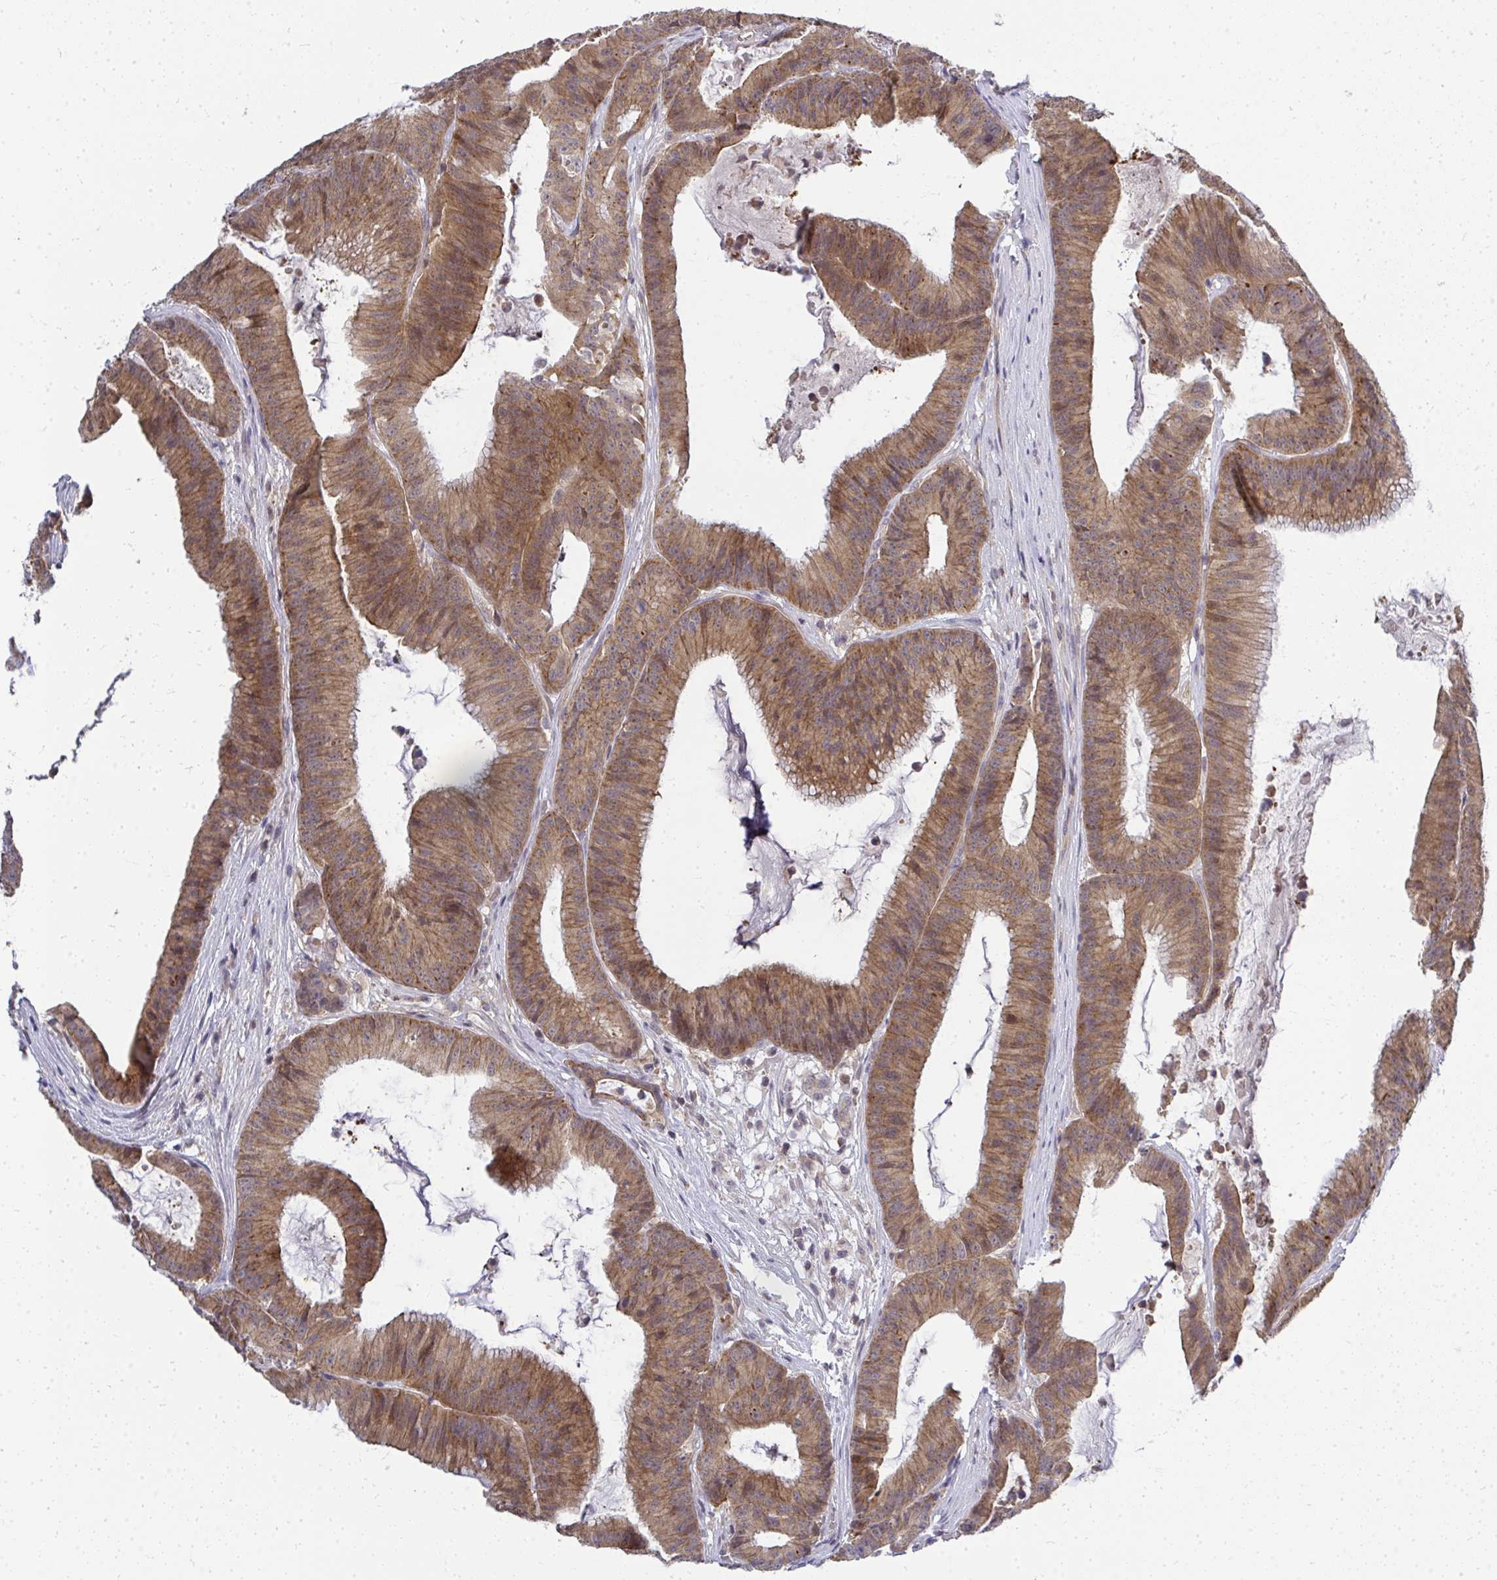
{"staining": {"intensity": "moderate", "quantity": ">75%", "location": "cytoplasmic/membranous"}, "tissue": "colorectal cancer", "cell_type": "Tumor cells", "image_type": "cancer", "snomed": [{"axis": "morphology", "description": "Adenocarcinoma, NOS"}, {"axis": "topography", "description": "Colon"}], "caption": "Colorectal cancer (adenocarcinoma) tissue exhibits moderate cytoplasmic/membranous positivity in about >75% of tumor cells, visualized by immunohistochemistry.", "gene": "HDHD2", "patient": {"sex": "female", "age": 78}}